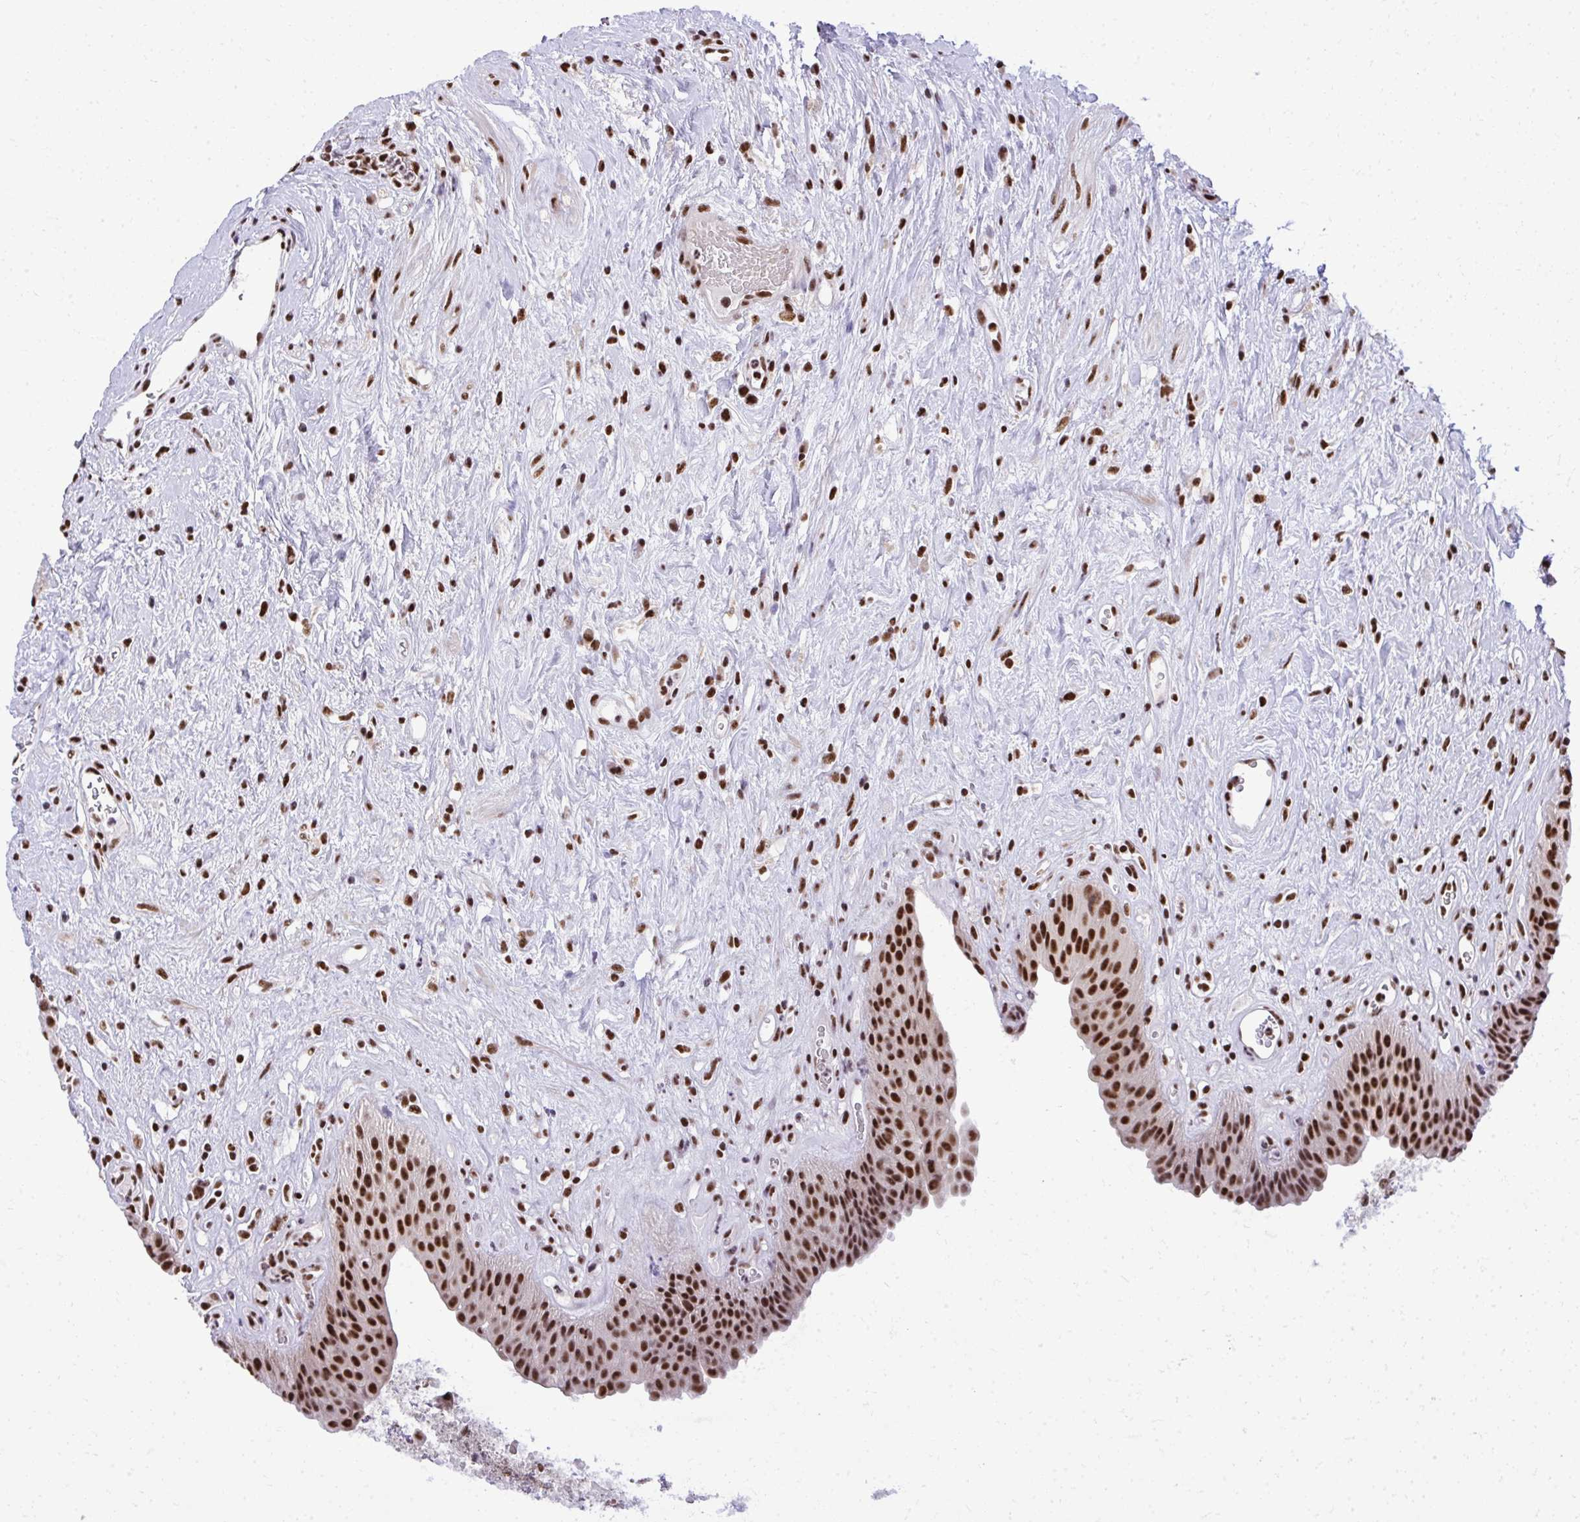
{"staining": {"intensity": "strong", "quantity": ">75%", "location": "nuclear"}, "tissue": "urinary bladder", "cell_type": "Urothelial cells", "image_type": "normal", "snomed": [{"axis": "morphology", "description": "Normal tissue, NOS"}, {"axis": "topography", "description": "Urinary bladder"}], "caption": "Protein staining of unremarkable urinary bladder reveals strong nuclear expression in approximately >75% of urothelial cells.", "gene": "PRPF19", "patient": {"sex": "female", "age": 56}}